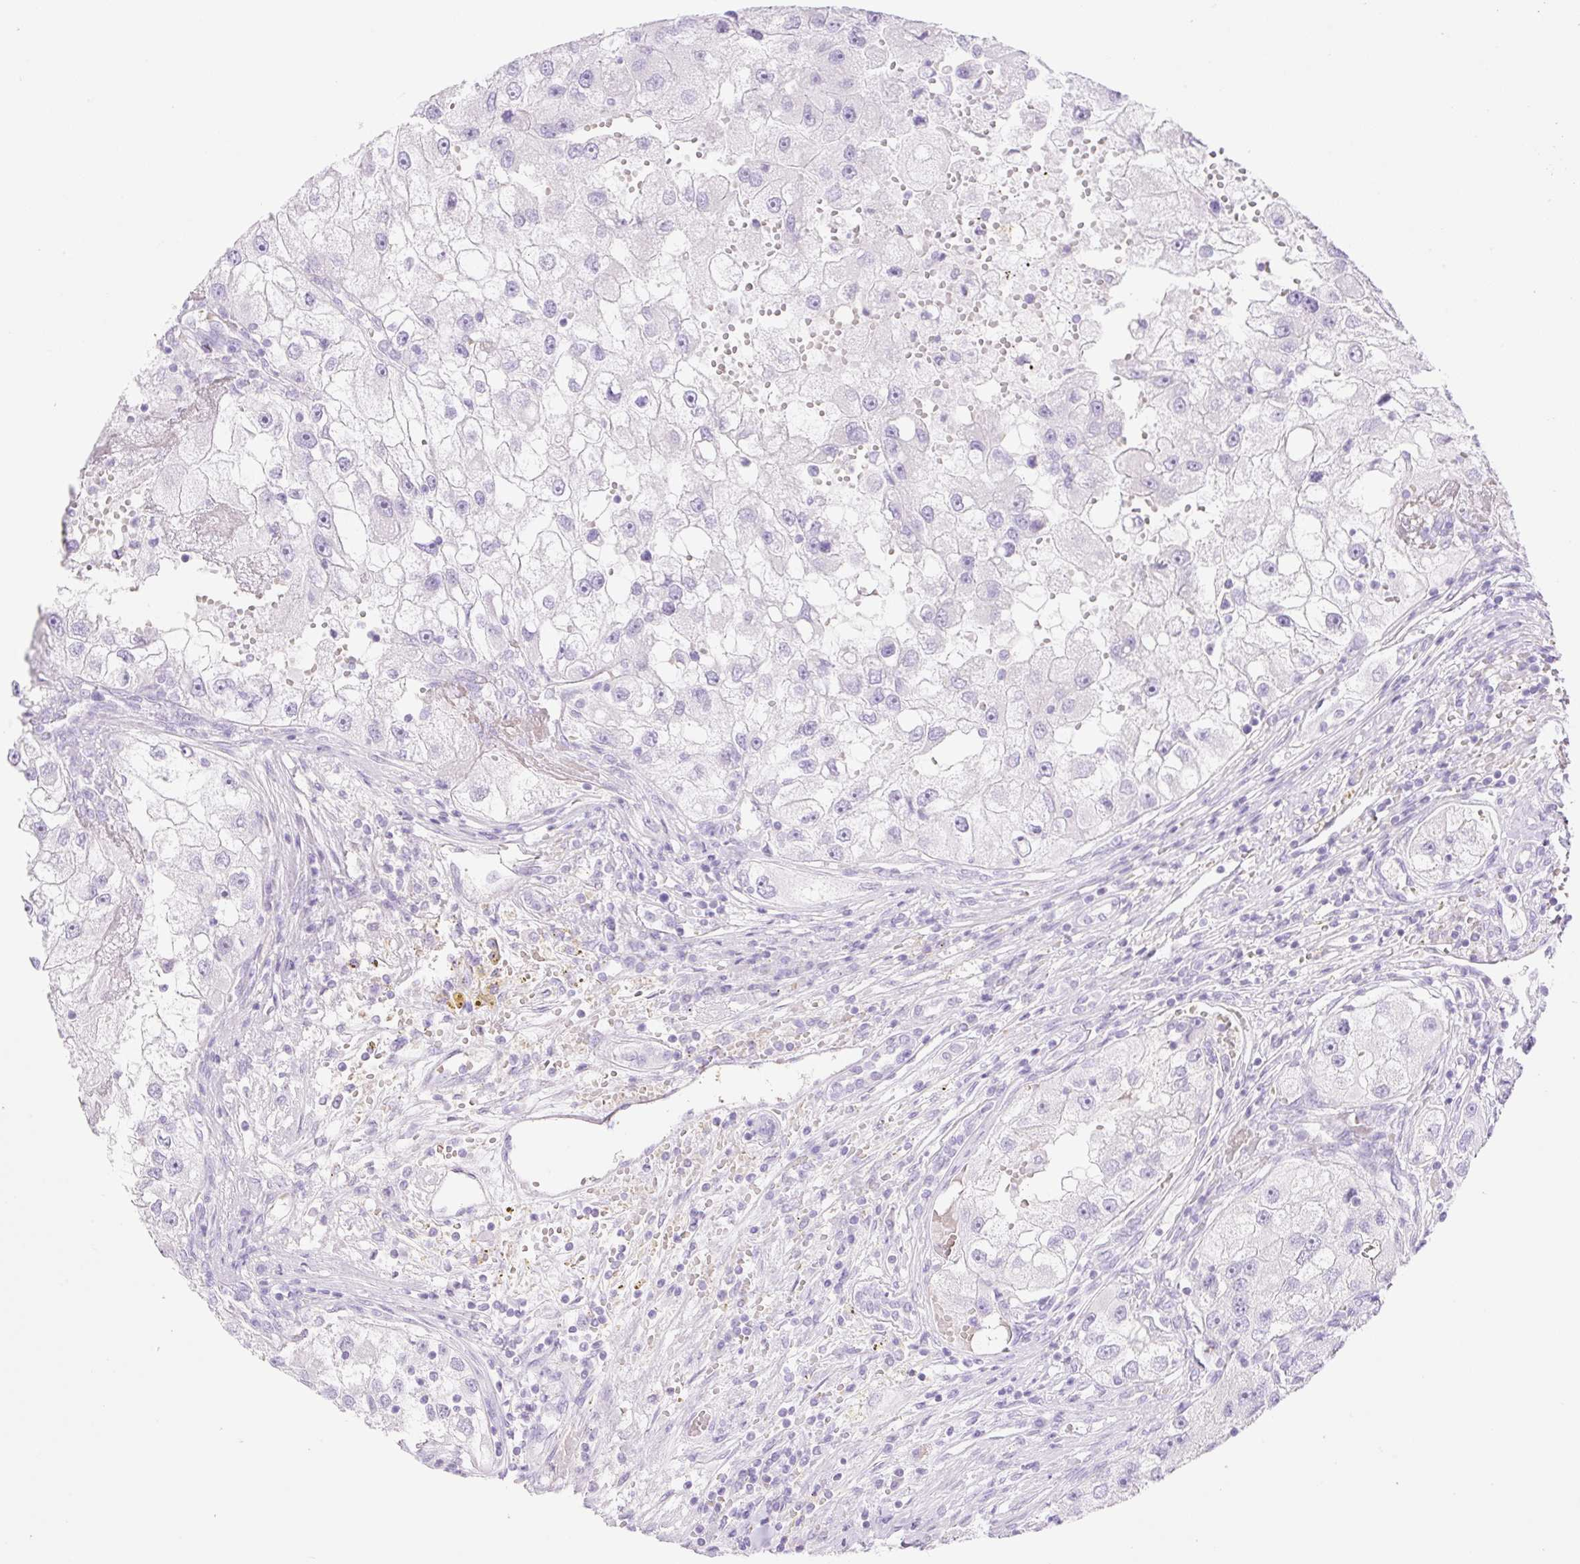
{"staining": {"intensity": "negative", "quantity": "none", "location": "none"}, "tissue": "renal cancer", "cell_type": "Tumor cells", "image_type": "cancer", "snomed": [{"axis": "morphology", "description": "Adenocarcinoma, NOS"}, {"axis": "topography", "description": "Kidney"}], "caption": "Tumor cells show no significant protein positivity in renal adenocarcinoma.", "gene": "CDX1", "patient": {"sex": "male", "age": 63}}